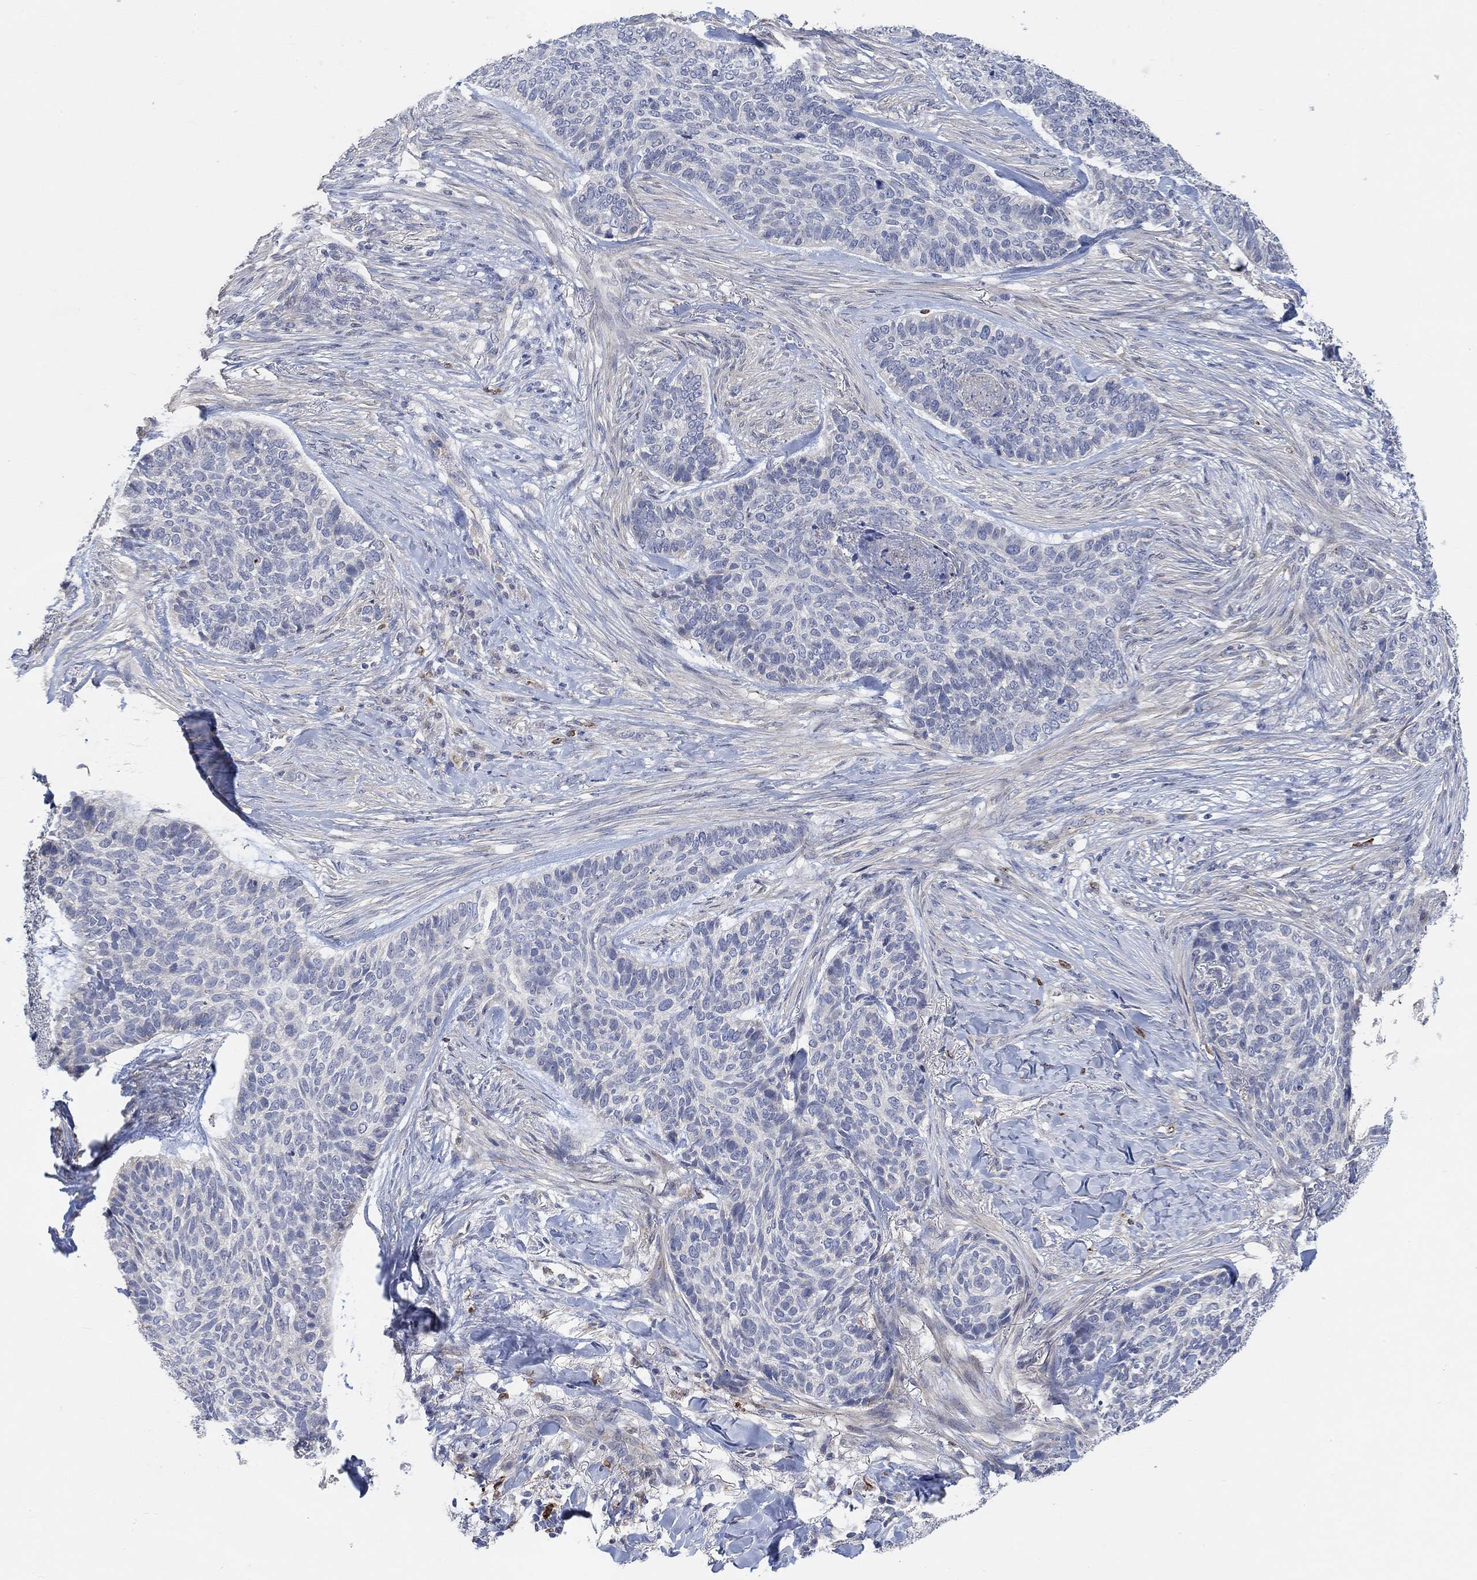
{"staining": {"intensity": "negative", "quantity": "none", "location": "none"}, "tissue": "skin cancer", "cell_type": "Tumor cells", "image_type": "cancer", "snomed": [{"axis": "morphology", "description": "Basal cell carcinoma"}, {"axis": "topography", "description": "Skin"}], "caption": "Immunohistochemistry (IHC) histopathology image of neoplastic tissue: skin basal cell carcinoma stained with DAB demonstrates no significant protein staining in tumor cells. Brightfield microscopy of immunohistochemistry (IHC) stained with DAB (brown) and hematoxylin (blue), captured at high magnification.", "gene": "HCRTR1", "patient": {"sex": "female", "age": 69}}